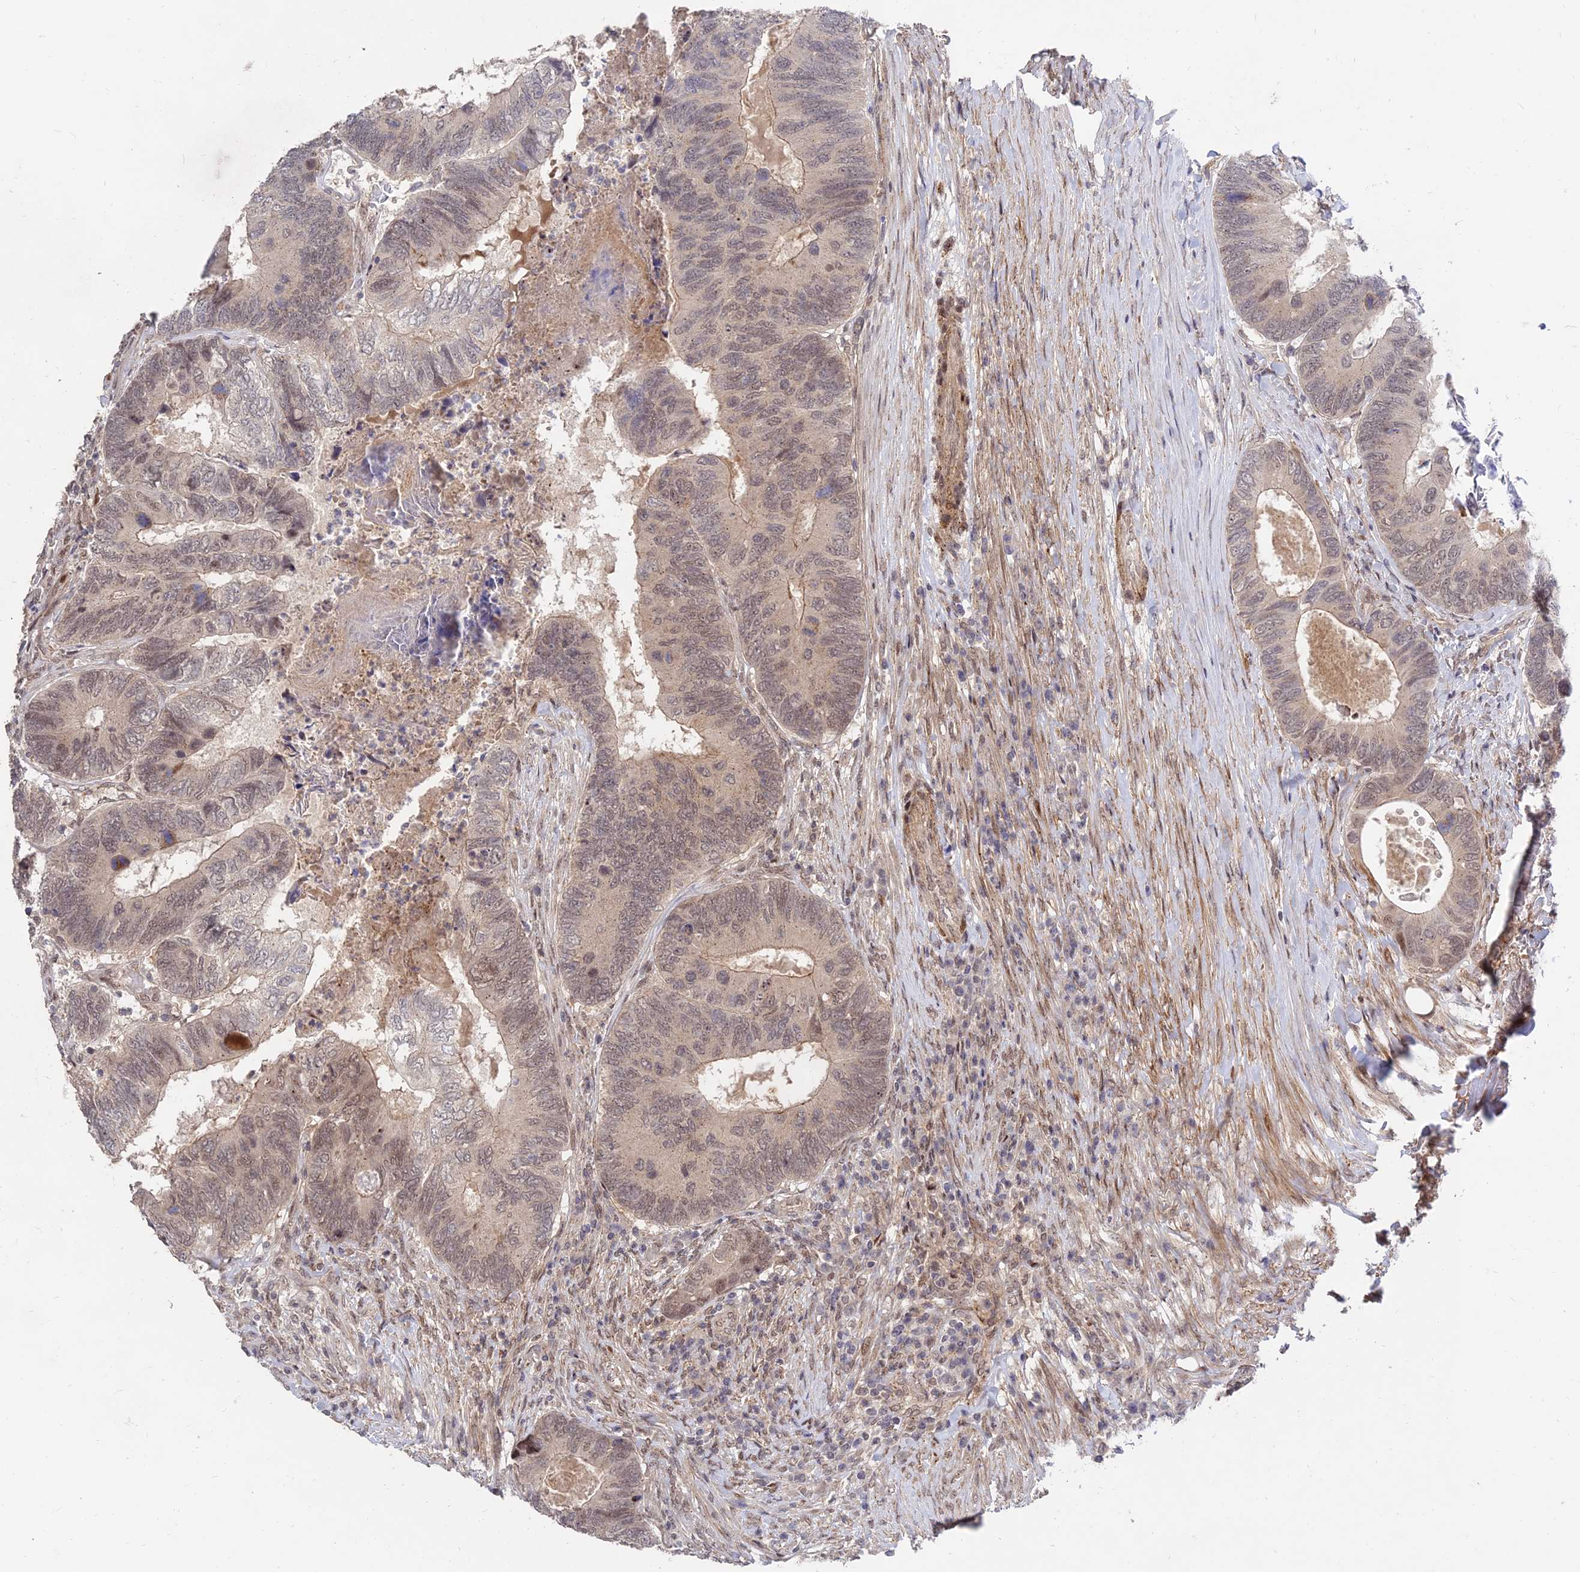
{"staining": {"intensity": "moderate", "quantity": ">75%", "location": "nuclear"}, "tissue": "colorectal cancer", "cell_type": "Tumor cells", "image_type": "cancer", "snomed": [{"axis": "morphology", "description": "Adenocarcinoma, NOS"}, {"axis": "topography", "description": "Colon"}], "caption": "Immunohistochemical staining of human colorectal cancer (adenocarcinoma) exhibits moderate nuclear protein expression in about >75% of tumor cells. The staining was performed using DAB to visualize the protein expression in brown, while the nuclei were stained in blue with hematoxylin (Magnification: 20x).", "gene": "ZNF85", "patient": {"sex": "female", "age": 67}}